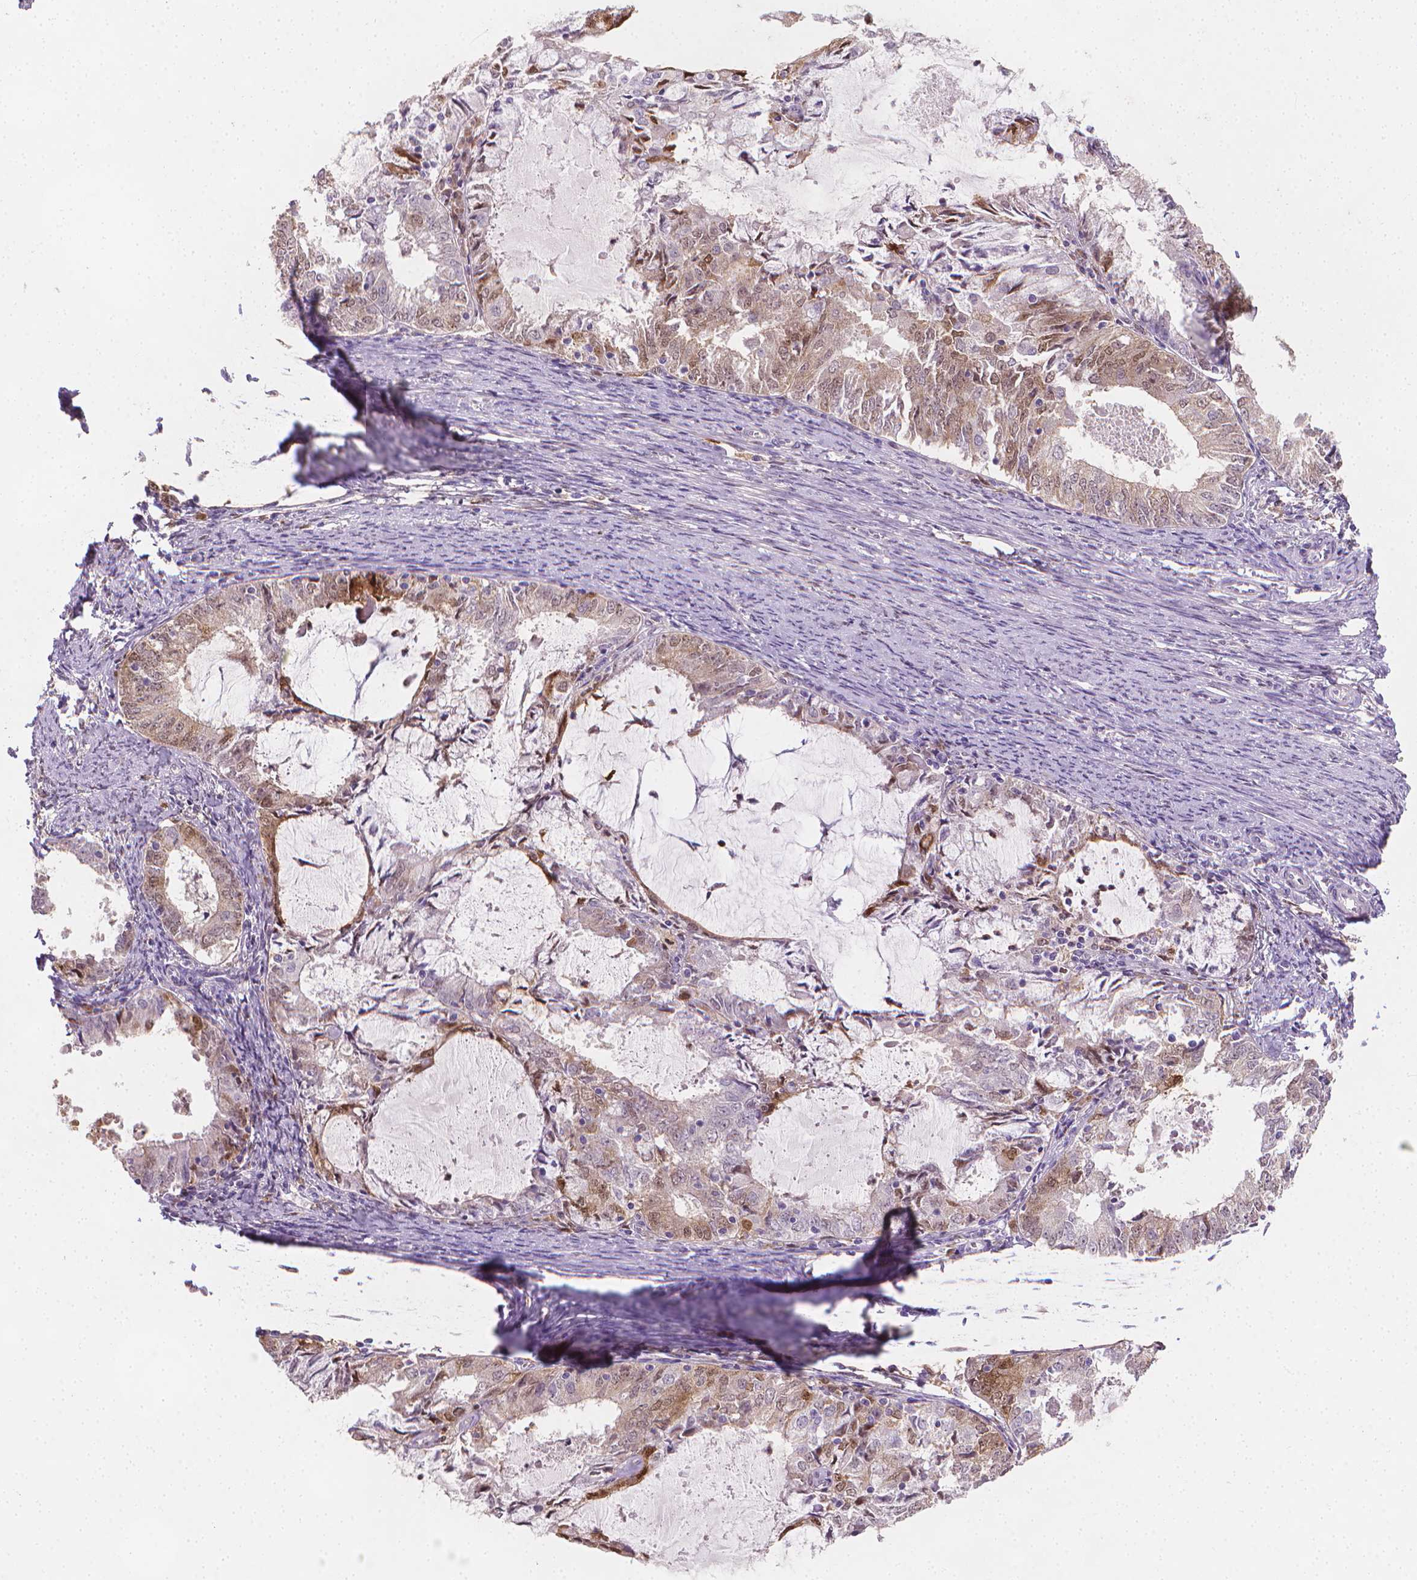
{"staining": {"intensity": "moderate", "quantity": "<25%", "location": "cytoplasmic/membranous"}, "tissue": "endometrial cancer", "cell_type": "Tumor cells", "image_type": "cancer", "snomed": [{"axis": "morphology", "description": "Adenocarcinoma, NOS"}, {"axis": "topography", "description": "Endometrium"}], "caption": "This image shows immunohistochemistry (IHC) staining of endometrial cancer, with low moderate cytoplasmic/membranous staining in approximately <25% of tumor cells.", "gene": "TNFAIP2", "patient": {"sex": "female", "age": 57}}